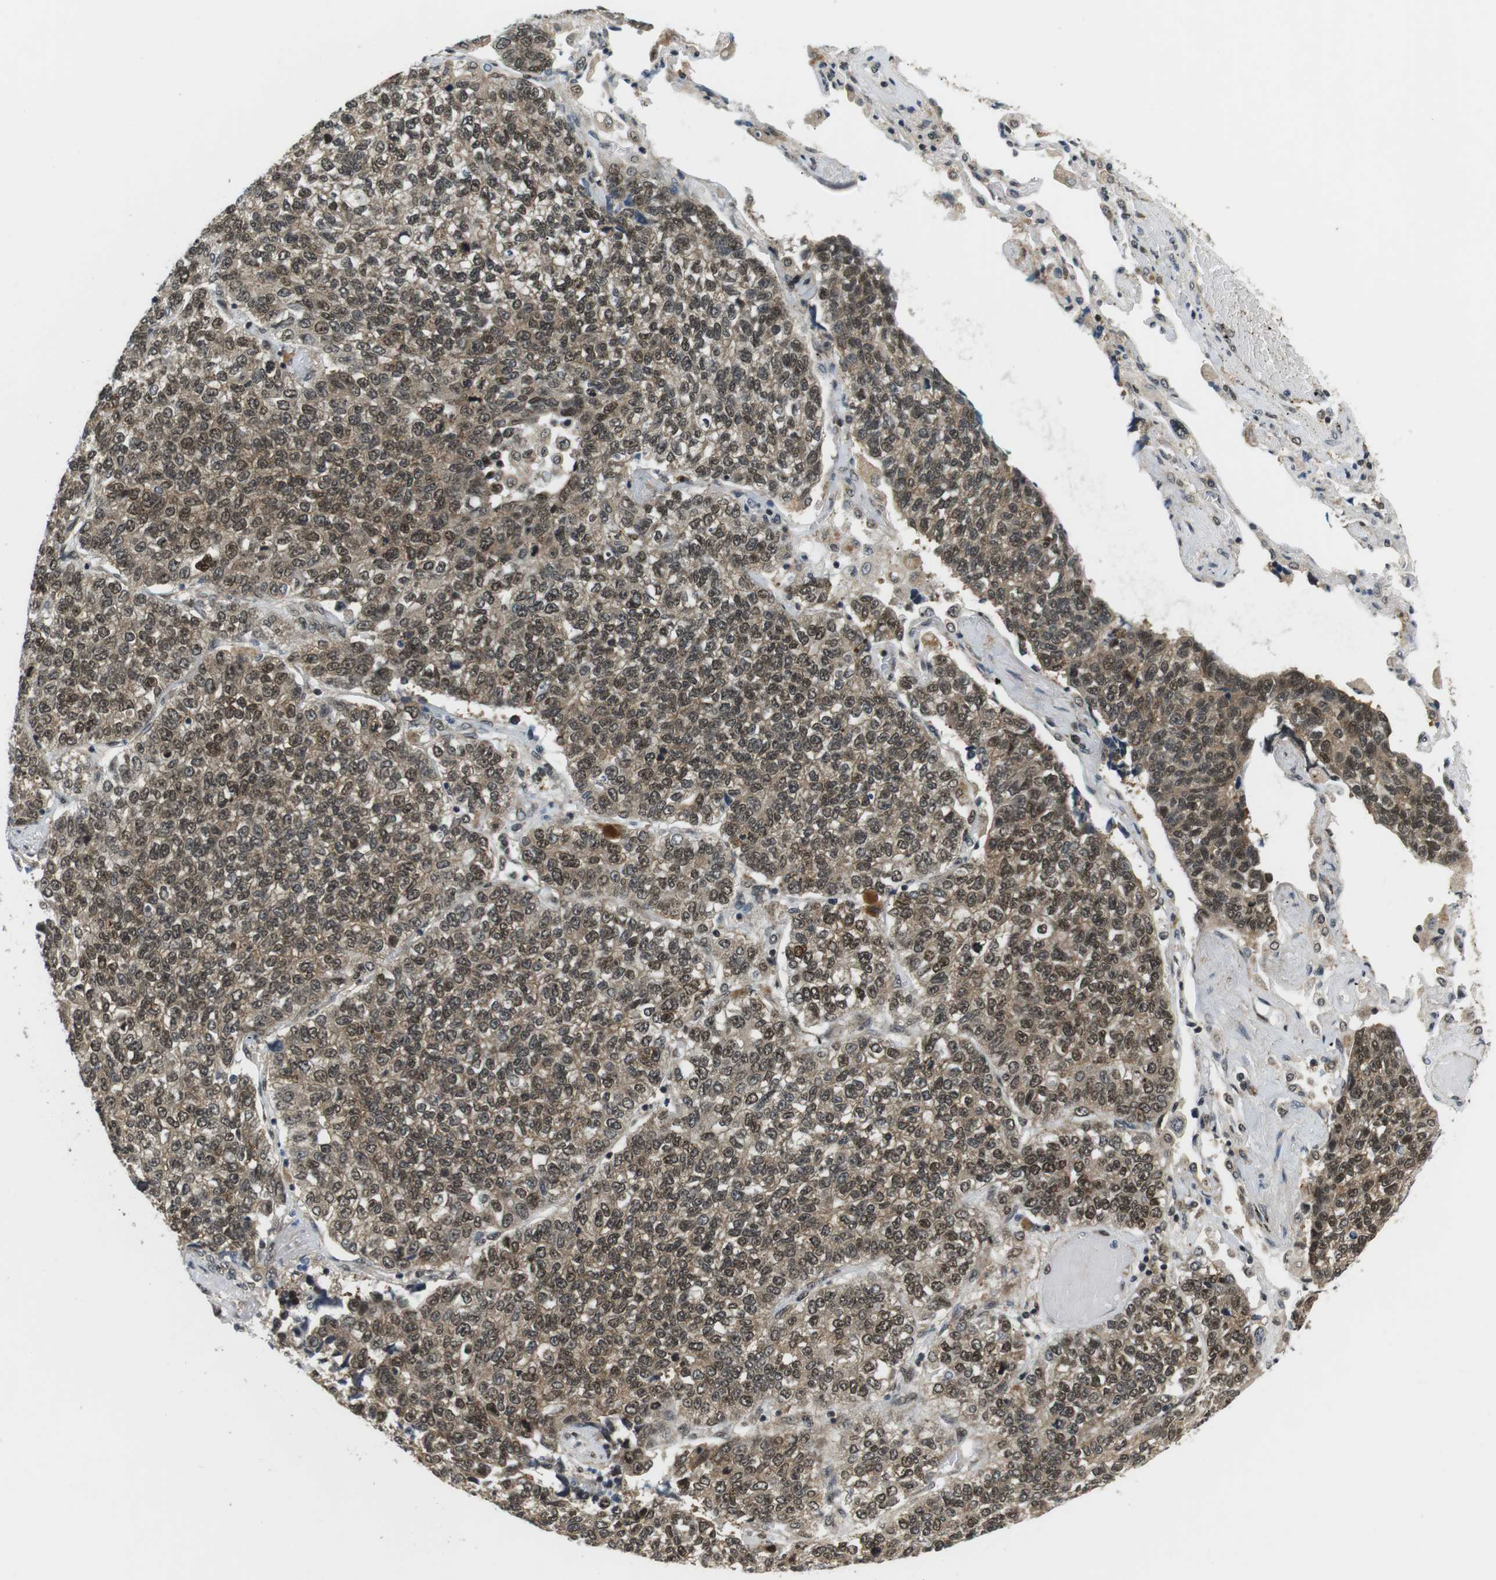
{"staining": {"intensity": "moderate", "quantity": ">75%", "location": "cytoplasmic/membranous,nuclear"}, "tissue": "lung cancer", "cell_type": "Tumor cells", "image_type": "cancer", "snomed": [{"axis": "morphology", "description": "Adenocarcinoma, NOS"}, {"axis": "topography", "description": "Lung"}], "caption": "Moderate cytoplasmic/membranous and nuclear protein positivity is appreciated in approximately >75% of tumor cells in adenocarcinoma (lung).", "gene": "CSNK2B", "patient": {"sex": "male", "age": 49}}